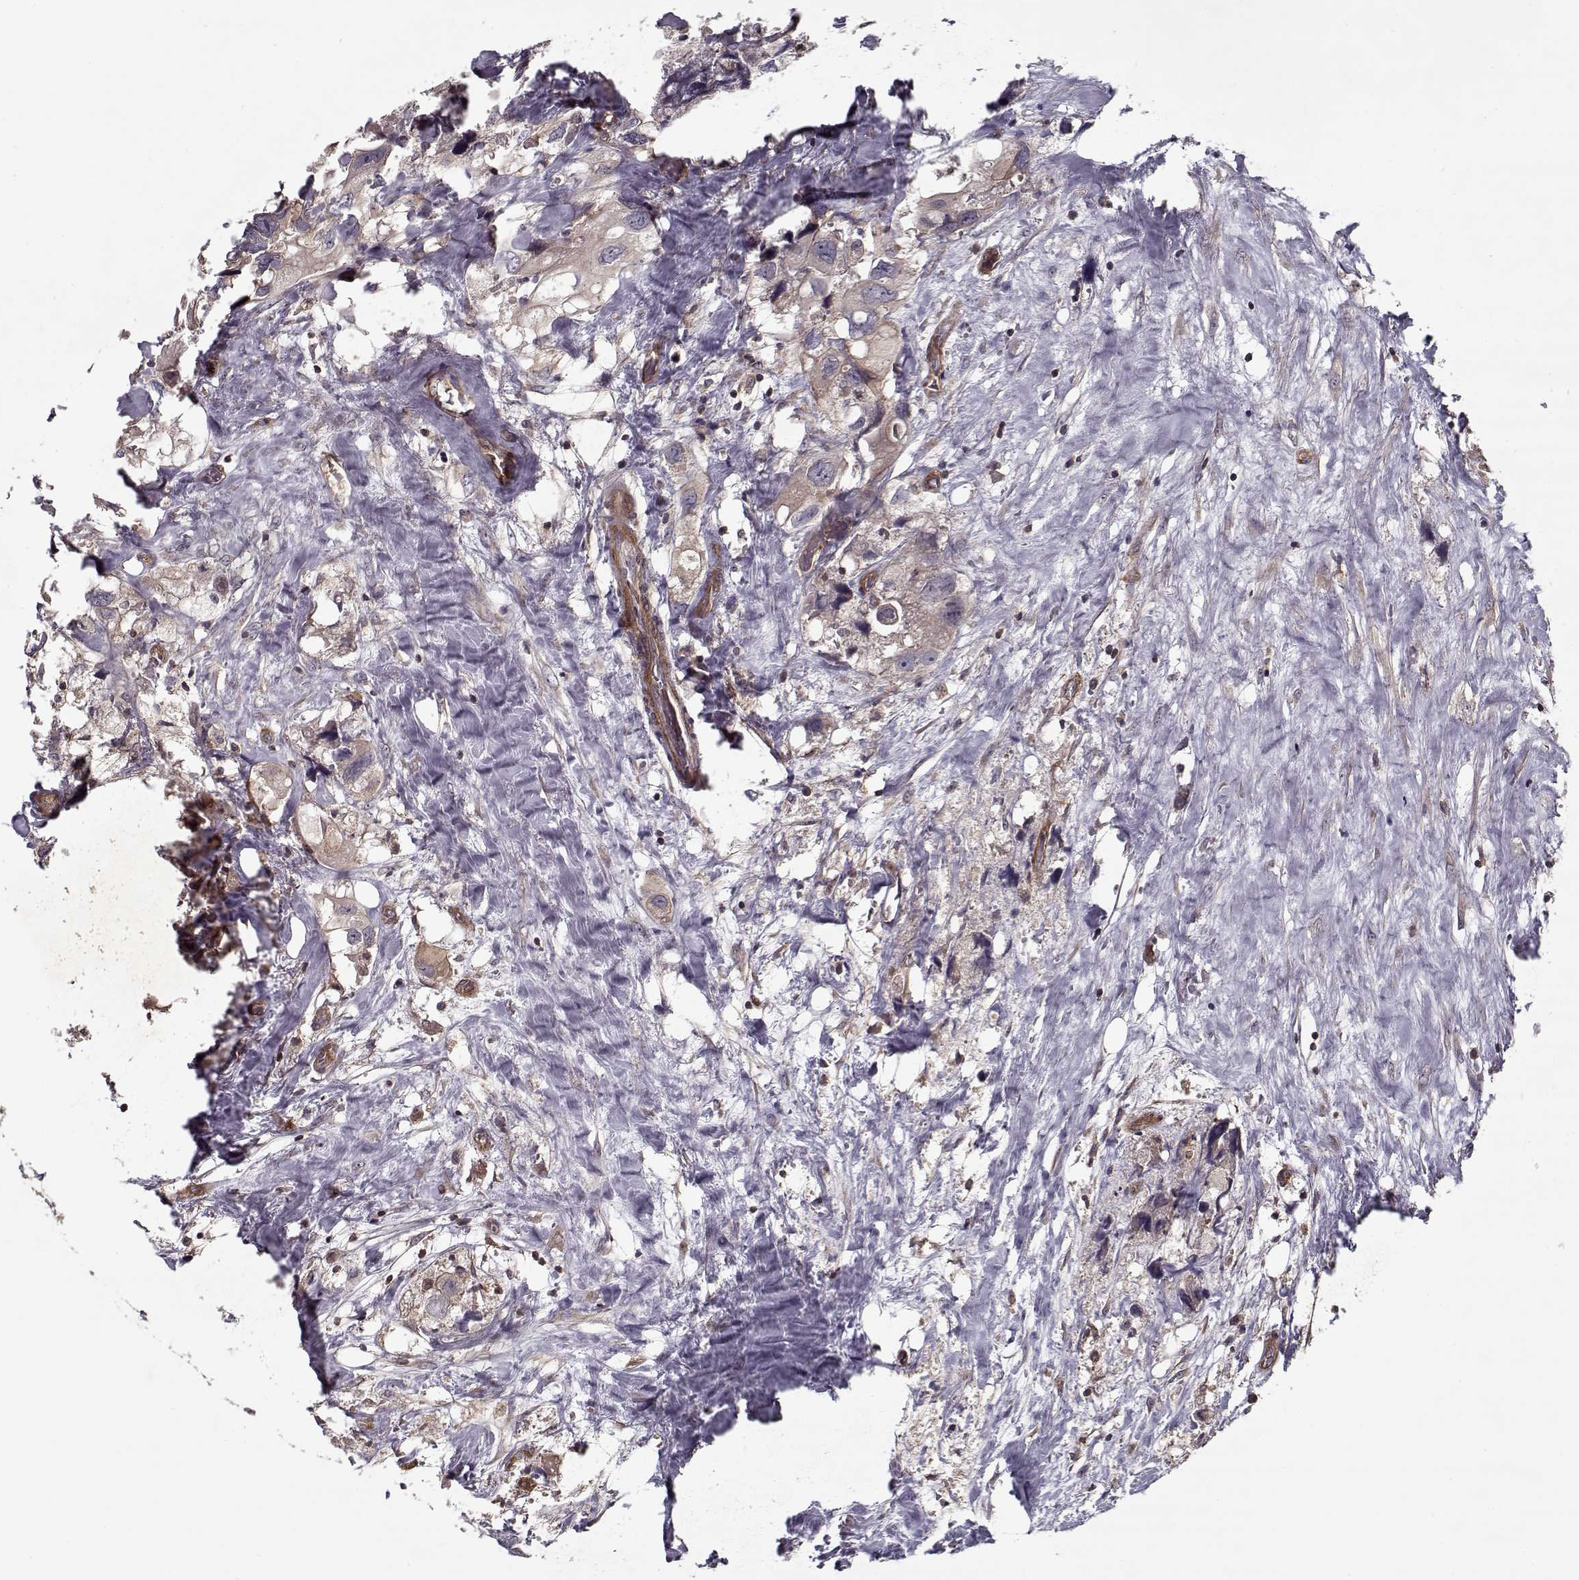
{"staining": {"intensity": "negative", "quantity": "none", "location": "none"}, "tissue": "urothelial cancer", "cell_type": "Tumor cells", "image_type": "cancer", "snomed": [{"axis": "morphology", "description": "Urothelial carcinoma, High grade"}, {"axis": "topography", "description": "Urinary bladder"}], "caption": "Tumor cells are negative for brown protein staining in urothelial cancer.", "gene": "PPP1R12A", "patient": {"sex": "male", "age": 59}}